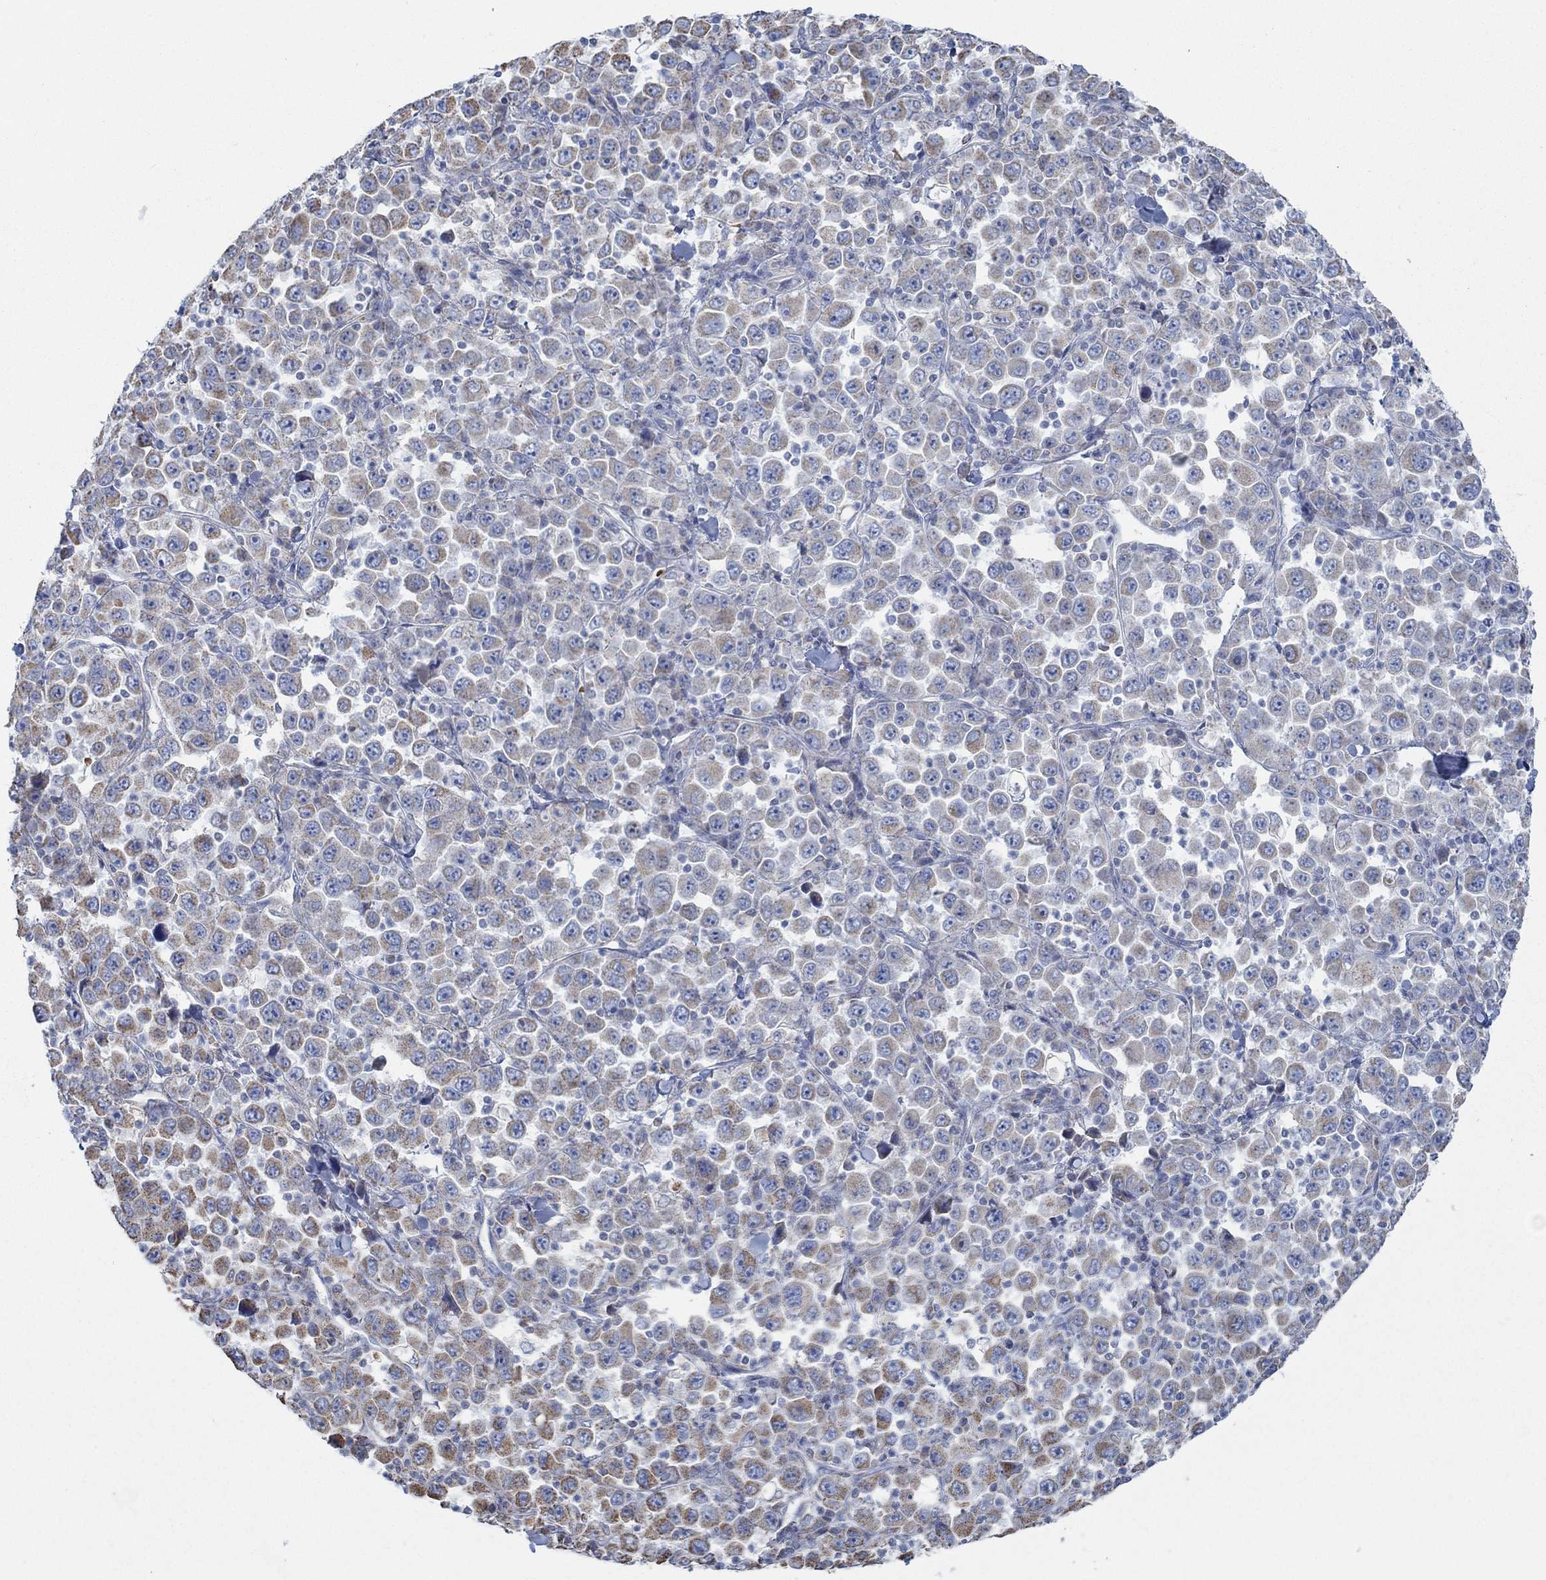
{"staining": {"intensity": "moderate", "quantity": "25%-75%", "location": "cytoplasmic/membranous"}, "tissue": "stomach cancer", "cell_type": "Tumor cells", "image_type": "cancer", "snomed": [{"axis": "morphology", "description": "Normal tissue, NOS"}, {"axis": "morphology", "description": "Adenocarcinoma, NOS"}, {"axis": "topography", "description": "Stomach, upper"}, {"axis": "topography", "description": "Stomach"}], "caption": "Human stomach cancer (adenocarcinoma) stained with a protein marker shows moderate staining in tumor cells.", "gene": "GLOD5", "patient": {"sex": "male", "age": 59}}